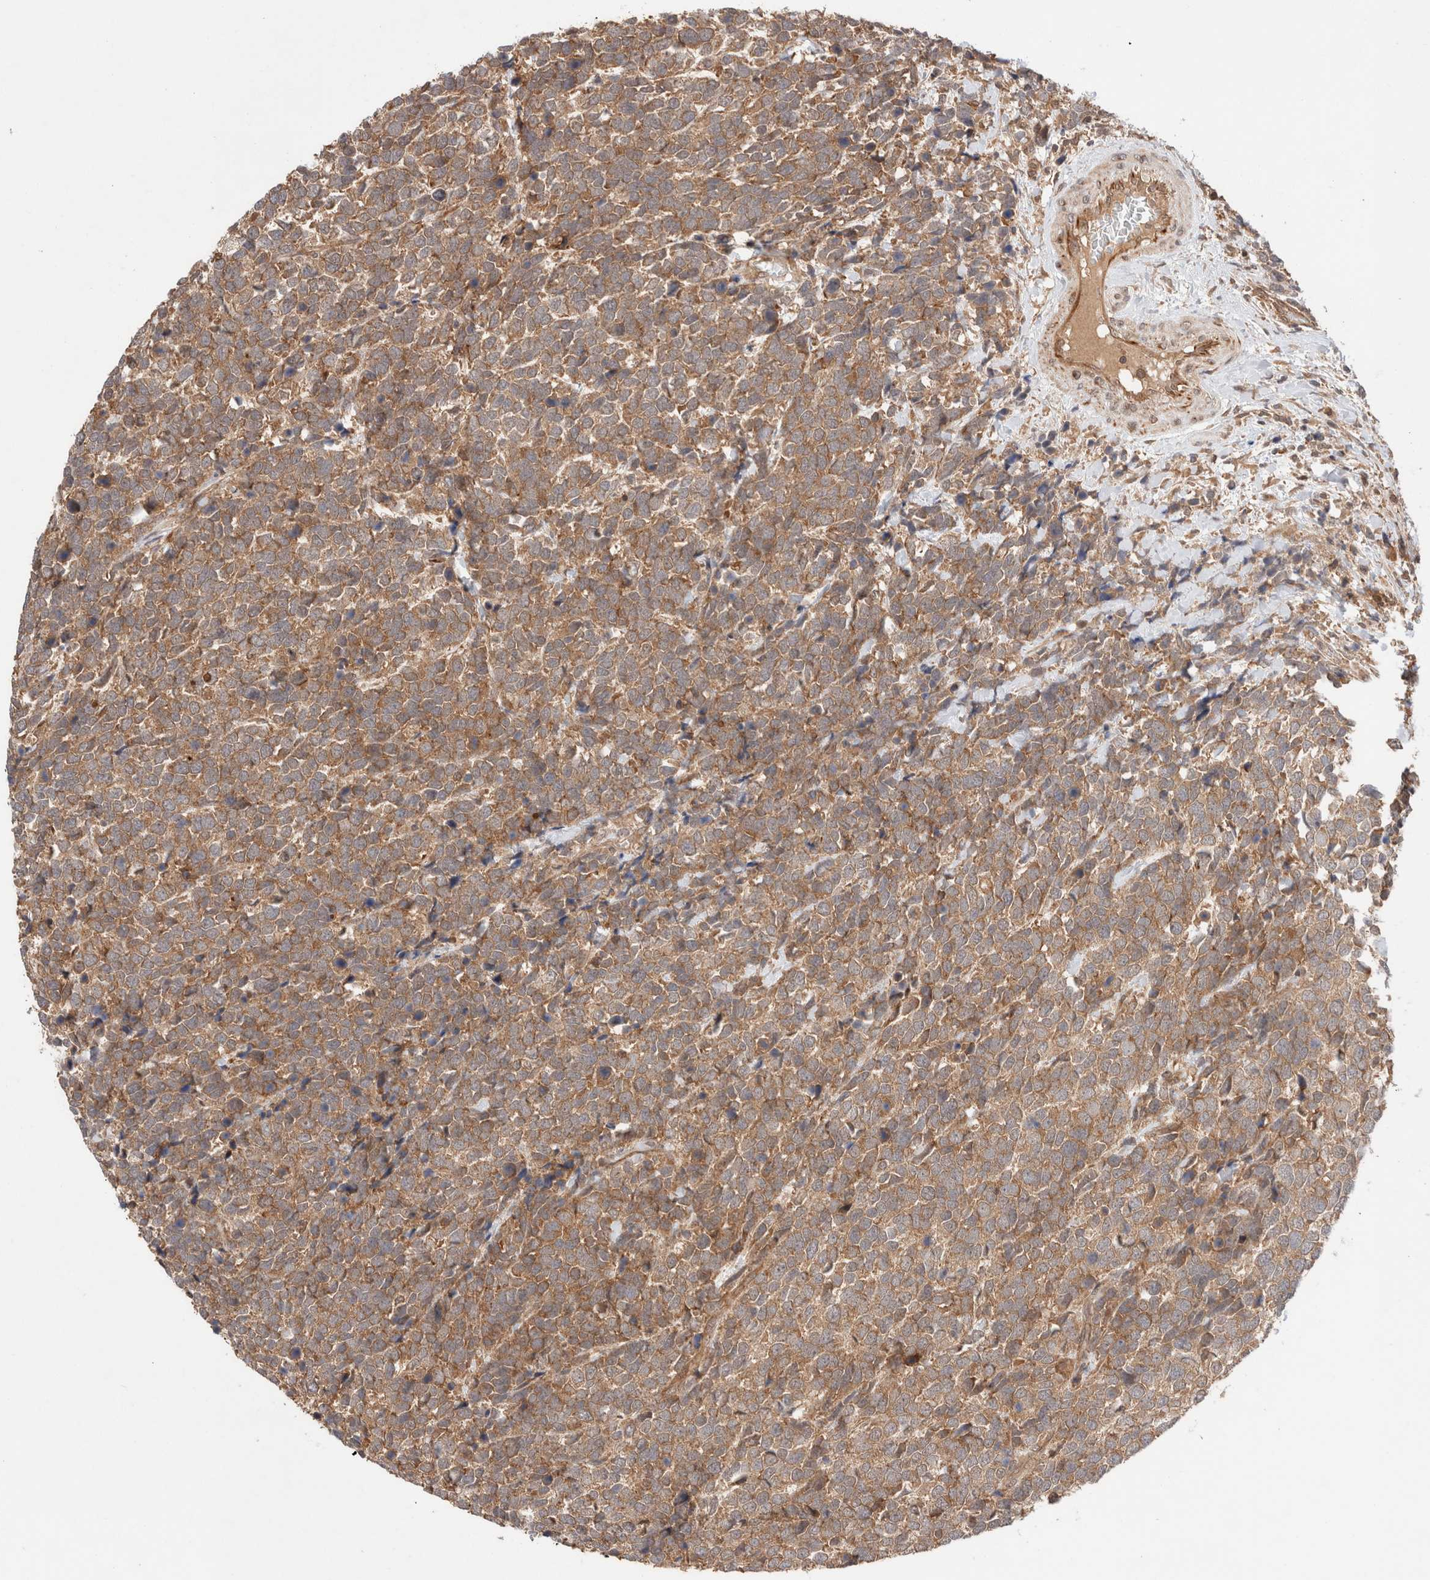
{"staining": {"intensity": "moderate", "quantity": ">75%", "location": "cytoplasmic/membranous"}, "tissue": "urothelial cancer", "cell_type": "Tumor cells", "image_type": "cancer", "snomed": [{"axis": "morphology", "description": "Urothelial carcinoma, High grade"}, {"axis": "topography", "description": "Urinary bladder"}], "caption": "There is medium levels of moderate cytoplasmic/membranous staining in tumor cells of high-grade urothelial carcinoma, as demonstrated by immunohistochemical staining (brown color).", "gene": "SIKE1", "patient": {"sex": "female", "age": 82}}